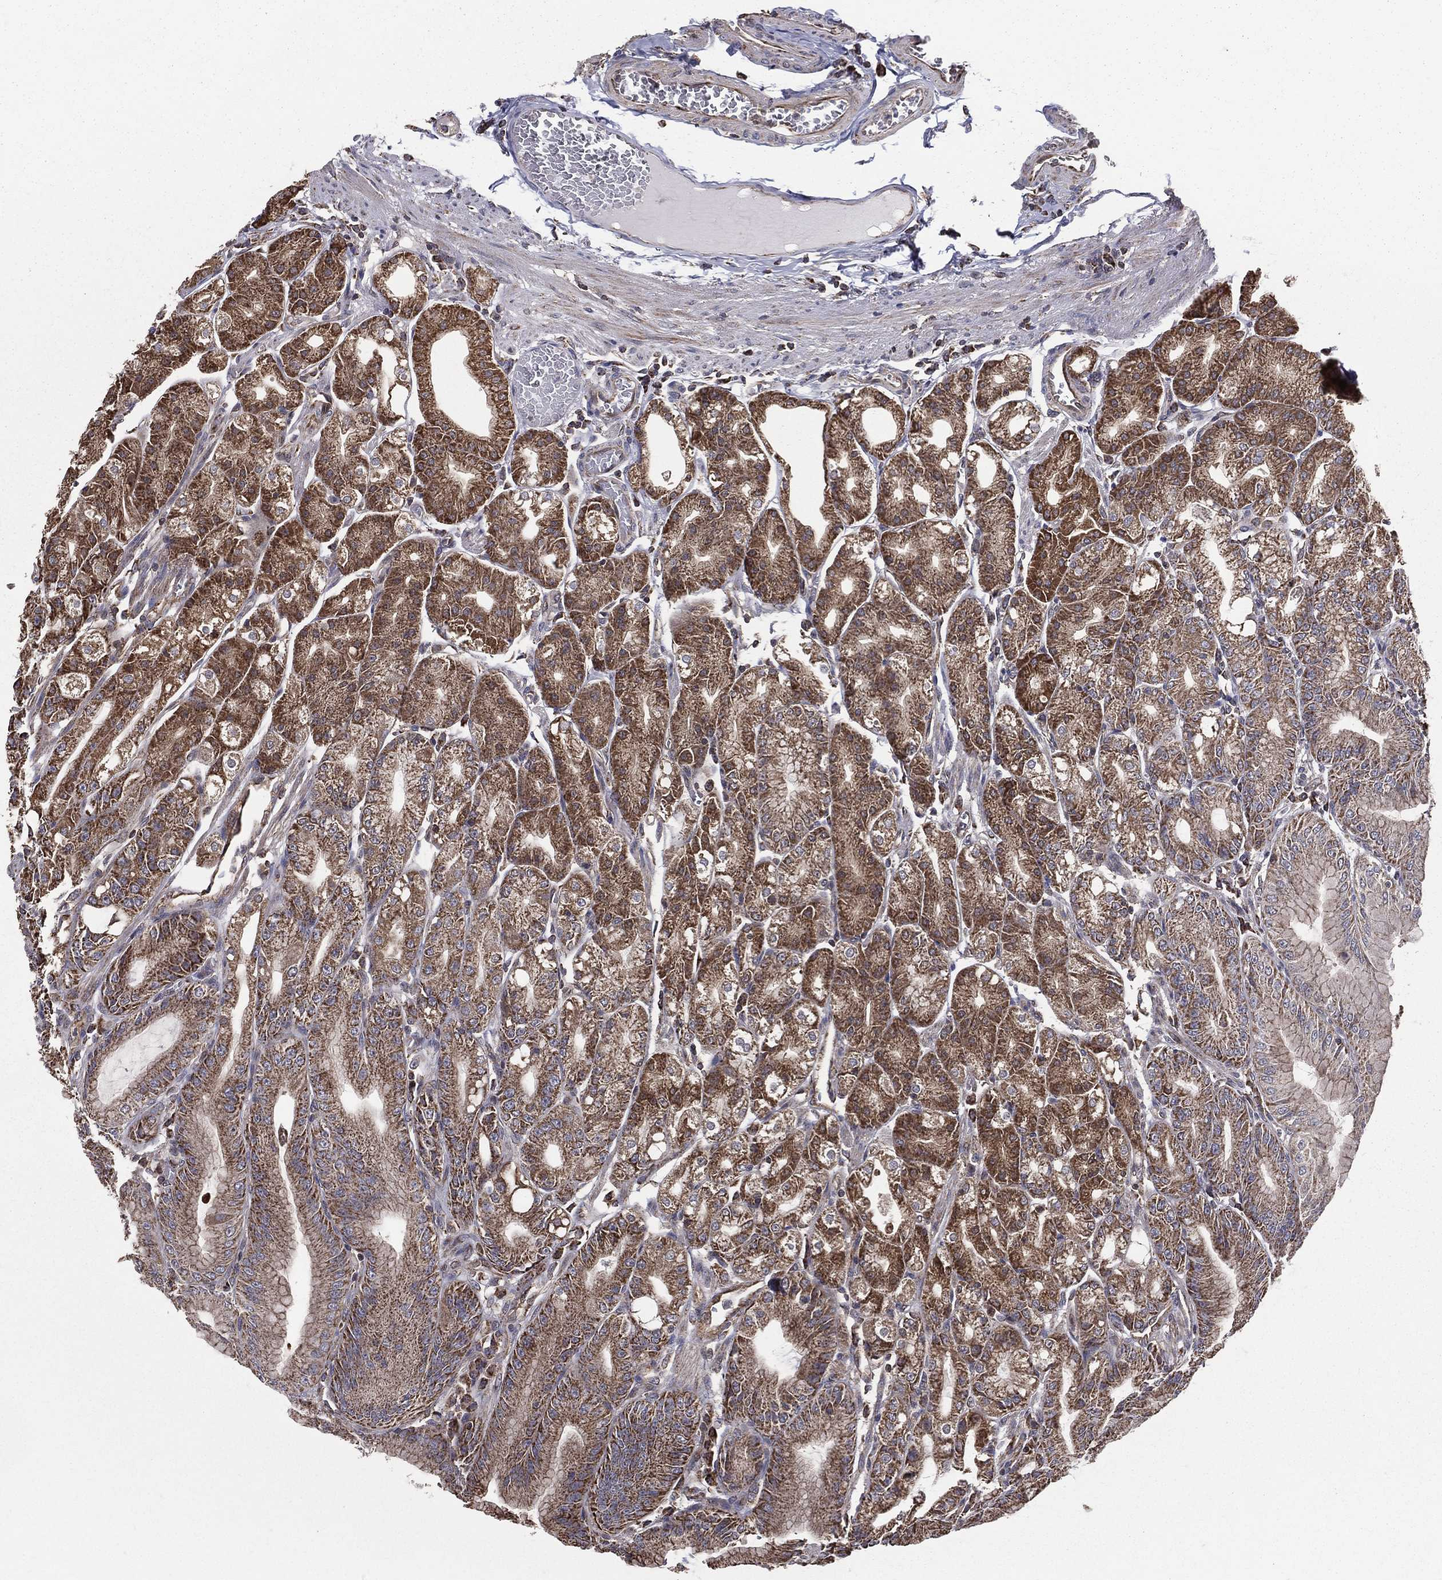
{"staining": {"intensity": "moderate", "quantity": ">75%", "location": "cytoplasmic/membranous"}, "tissue": "stomach", "cell_type": "Glandular cells", "image_type": "normal", "snomed": [{"axis": "morphology", "description": "Normal tissue, NOS"}, {"axis": "topography", "description": "Stomach"}], "caption": "Stomach stained for a protein (brown) shows moderate cytoplasmic/membranous positive expression in approximately >75% of glandular cells.", "gene": "ENSG00000288684", "patient": {"sex": "male", "age": 71}}